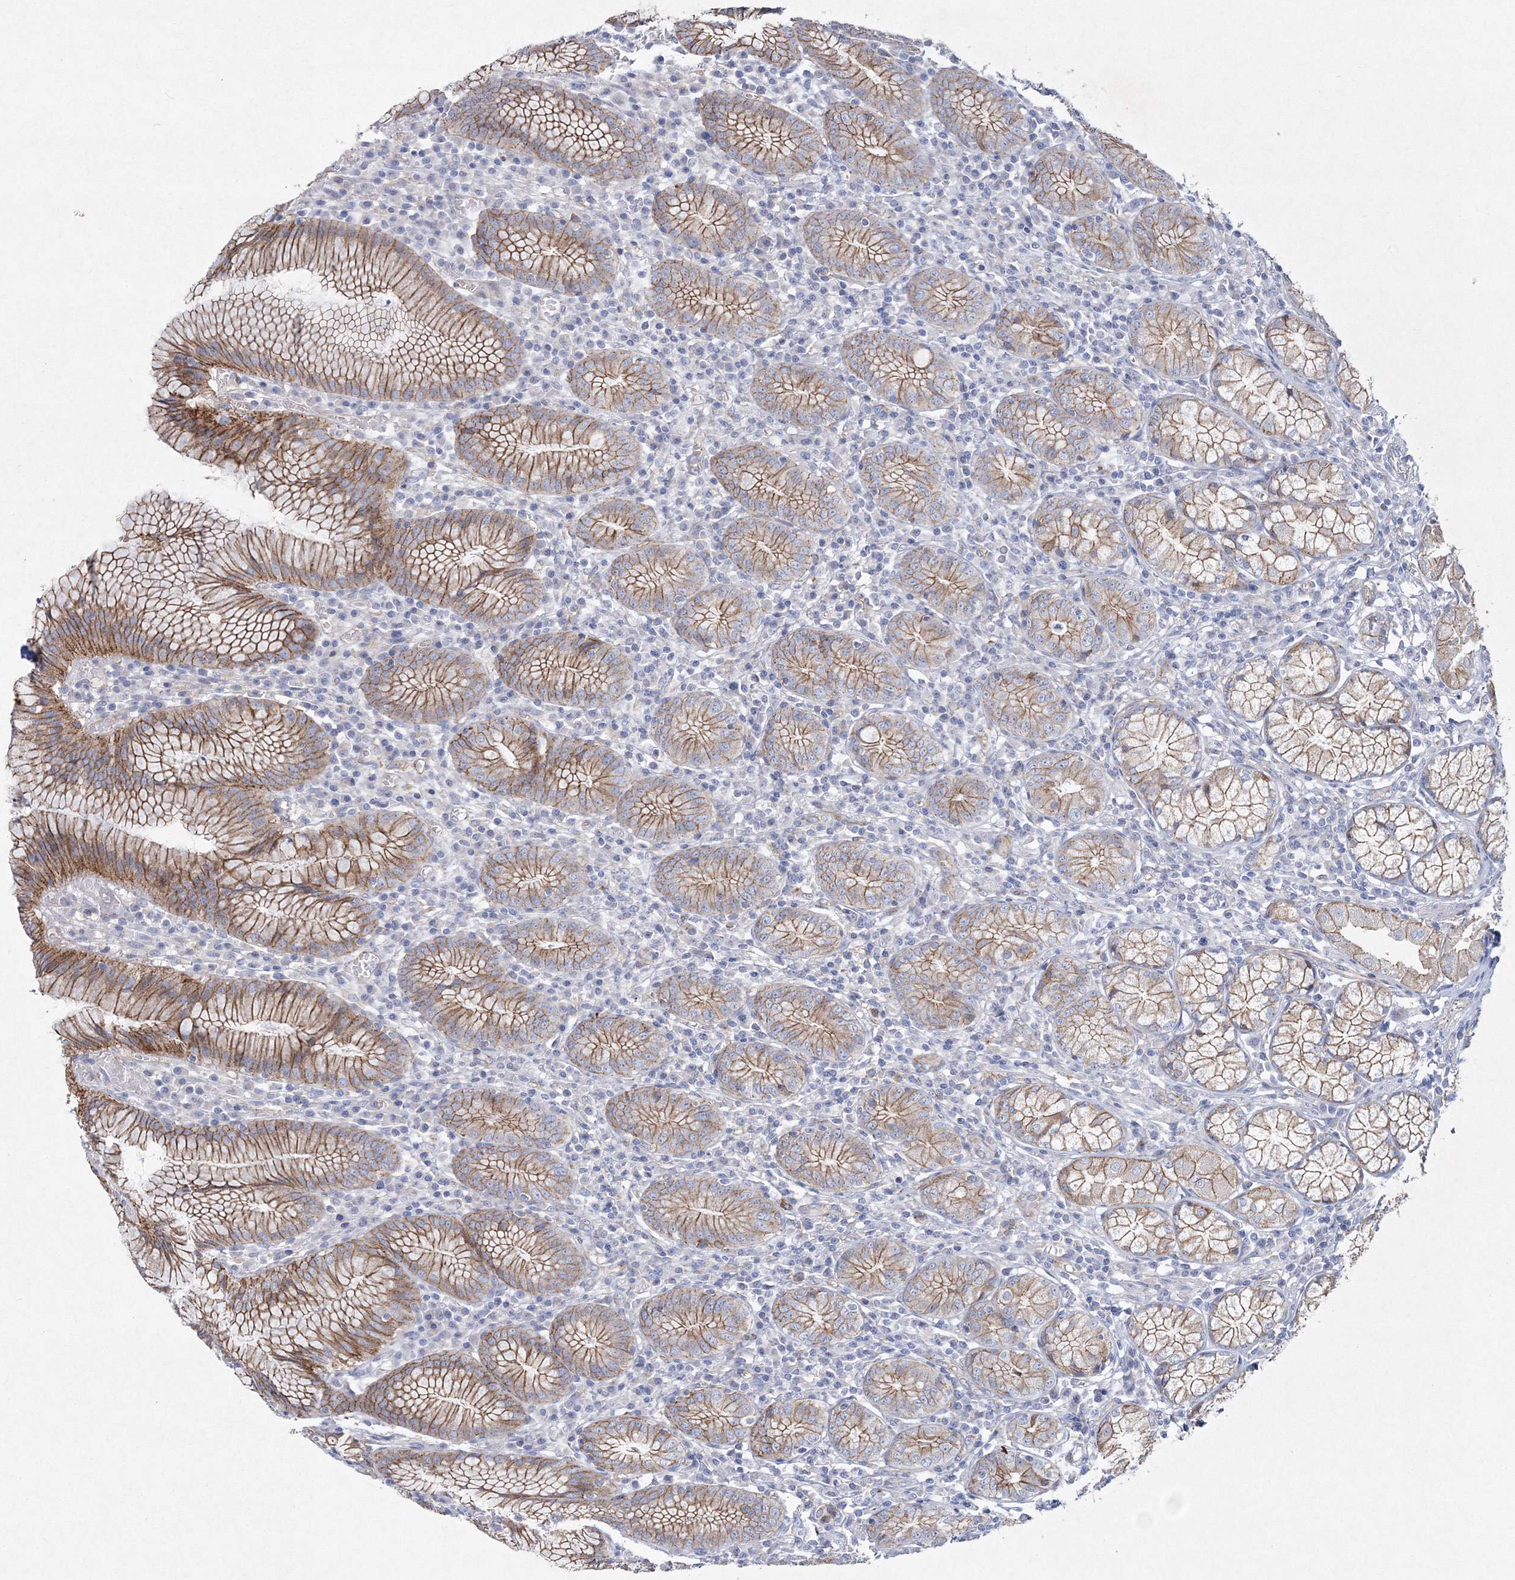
{"staining": {"intensity": "moderate", "quantity": ">75%", "location": "cytoplasmic/membranous"}, "tissue": "stomach", "cell_type": "Glandular cells", "image_type": "normal", "snomed": [{"axis": "morphology", "description": "Normal tissue, NOS"}, {"axis": "topography", "description": "Stomach"}], "caption": "A brown stain labels moderate cytoplasmic/membranous expression of a protein in glandular cells of benign human stomach.", "gene": "NAA40", "patient": {"sex": "male", "age": 55}}